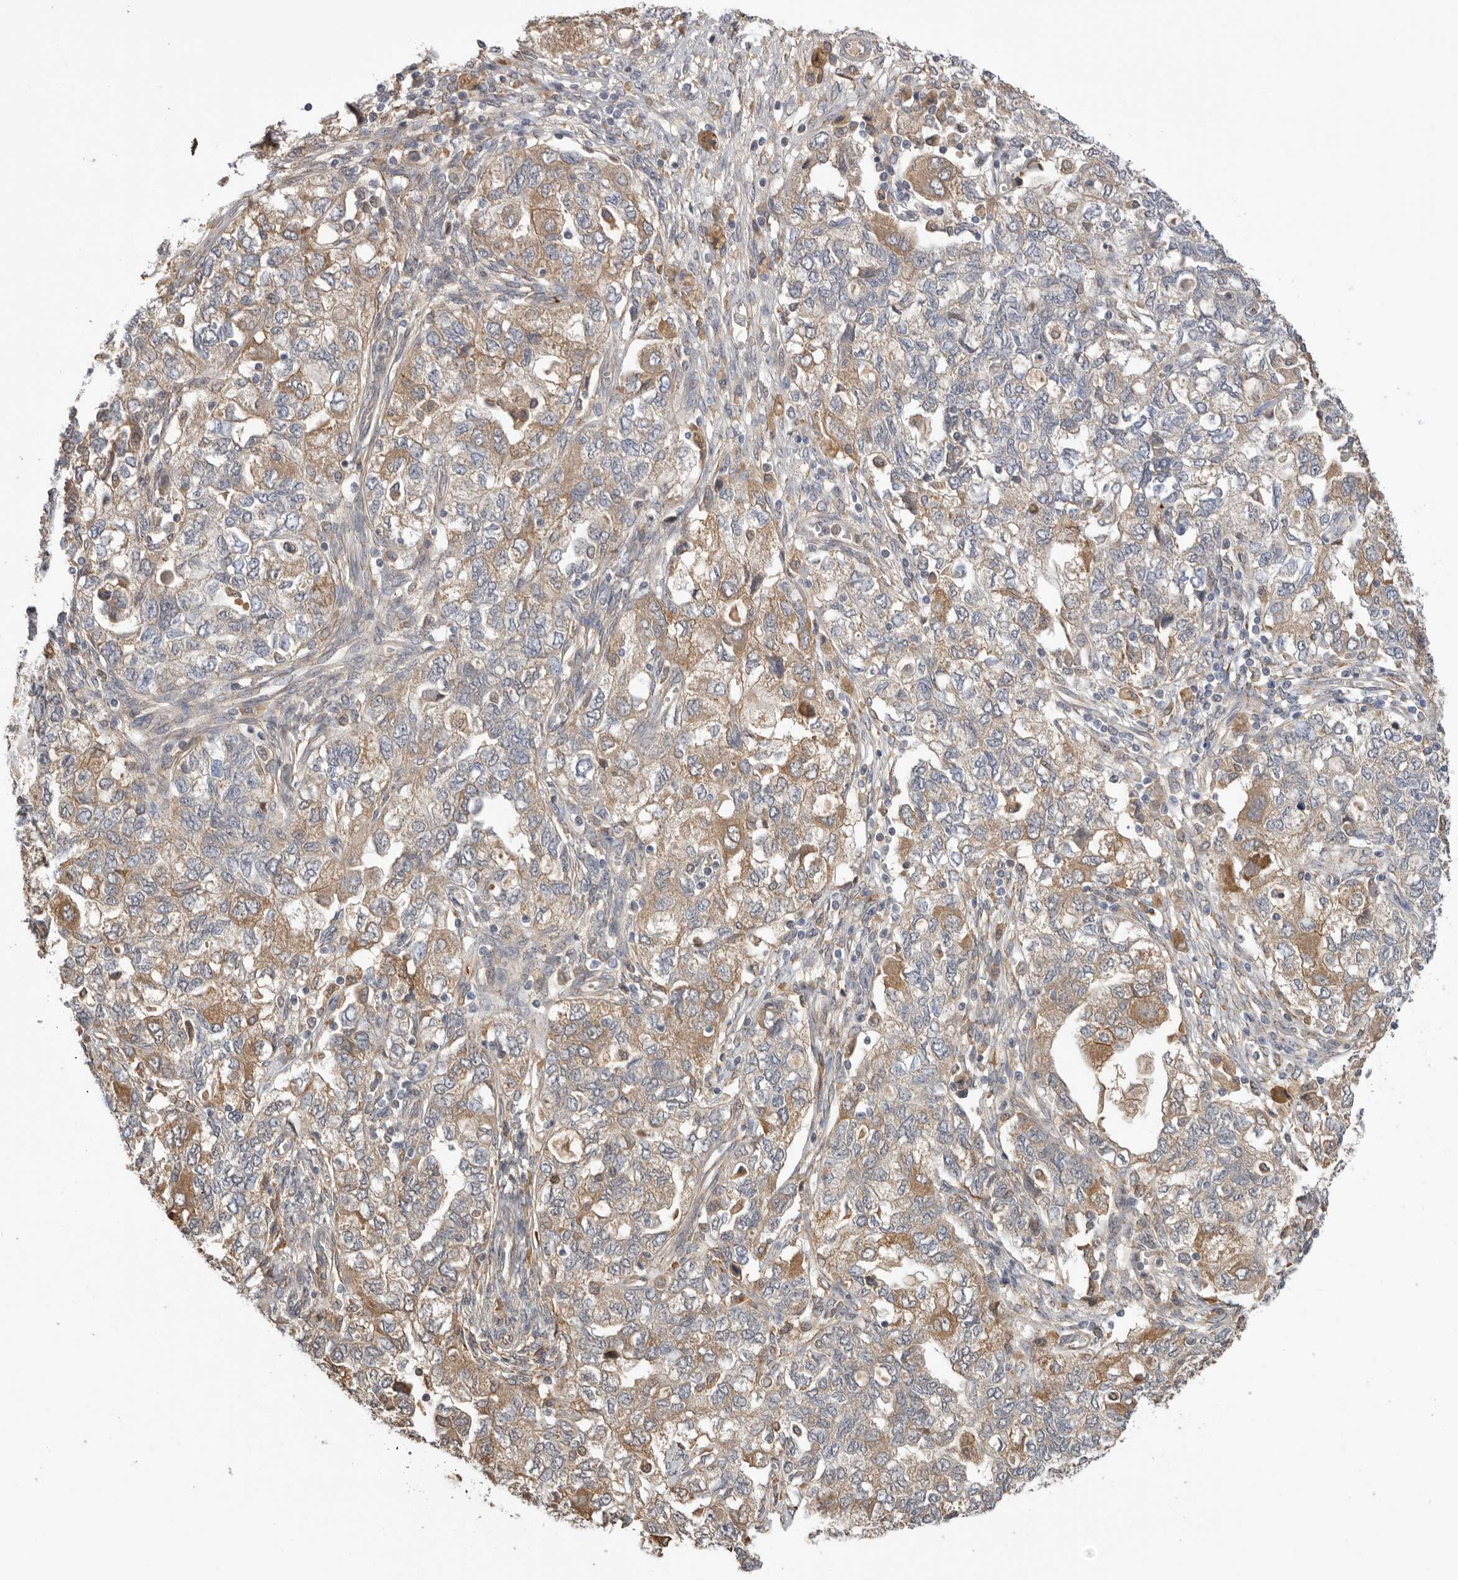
{"staining": {"intensity": "moderate", "quantity": "25%-75%", "location": "cytoplasmic/membranous"}, "tissue": "ovarian cancer", "cell_type": "Tumor cells", "image_type": "cancer", "snomed": [{"axis": "morphology", "description": "Carcinoma, NOS"}, {"axis": "morphology", "description": "Cystadenocarcinoma, serous, NOS"}, {"axis": "topography", "description": "Ovary"}], "caption": "This is a histology image of immunohistochemistry staining of carcinoma (ovarian), which shows moderate staining in the cytoplasmic/membranous of tumor cells.", "gene": "CDC42BPB", "patient": {"sex": "female", "age": 69}}